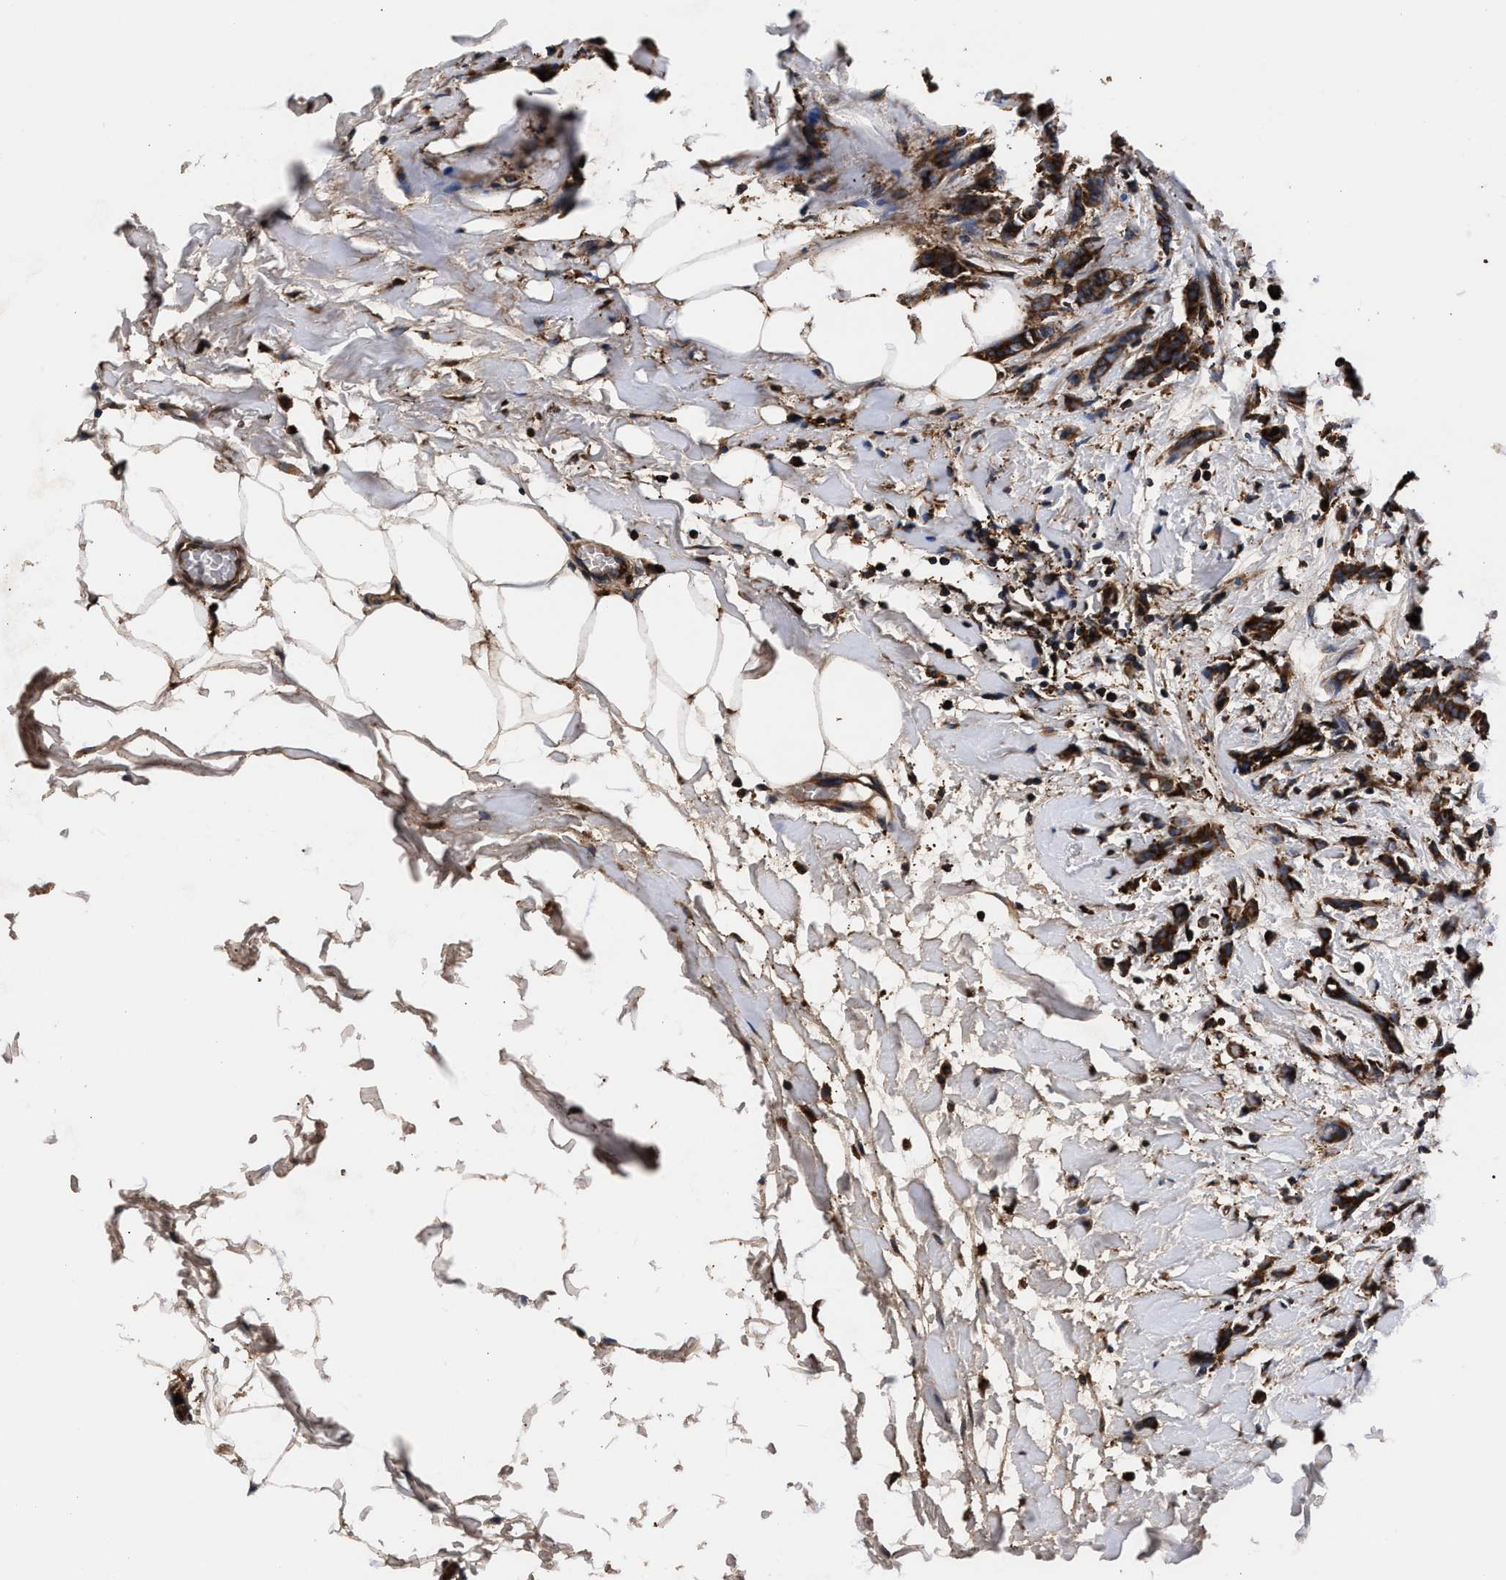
{"staining": {"intensity": "strong", "quantity": ">75%", "location": "cytoplasmic/membranous"}, "tissue": "breast cancer", "cell_type": "Tumor cells", "image_type": "cancer", "snomed": [{"axis": "morphology", "description": "Lobular carcinoma, in situ"}, {"axis": "morphology", "description": "Lobular carcinoma"}, {"axis": "topography", "description": "Breast"}], "caption": "This micrograph demonstrates lobular carcinoma in situ (breast) stained with IHC to label a protein in brown. The cytoplasmic/membranous of tumor cells show strong positivity for the protein. Nuclei are counter-stained blue.", "gene": "KYAT1", "patient": {"sex": "female", "age": 41}}